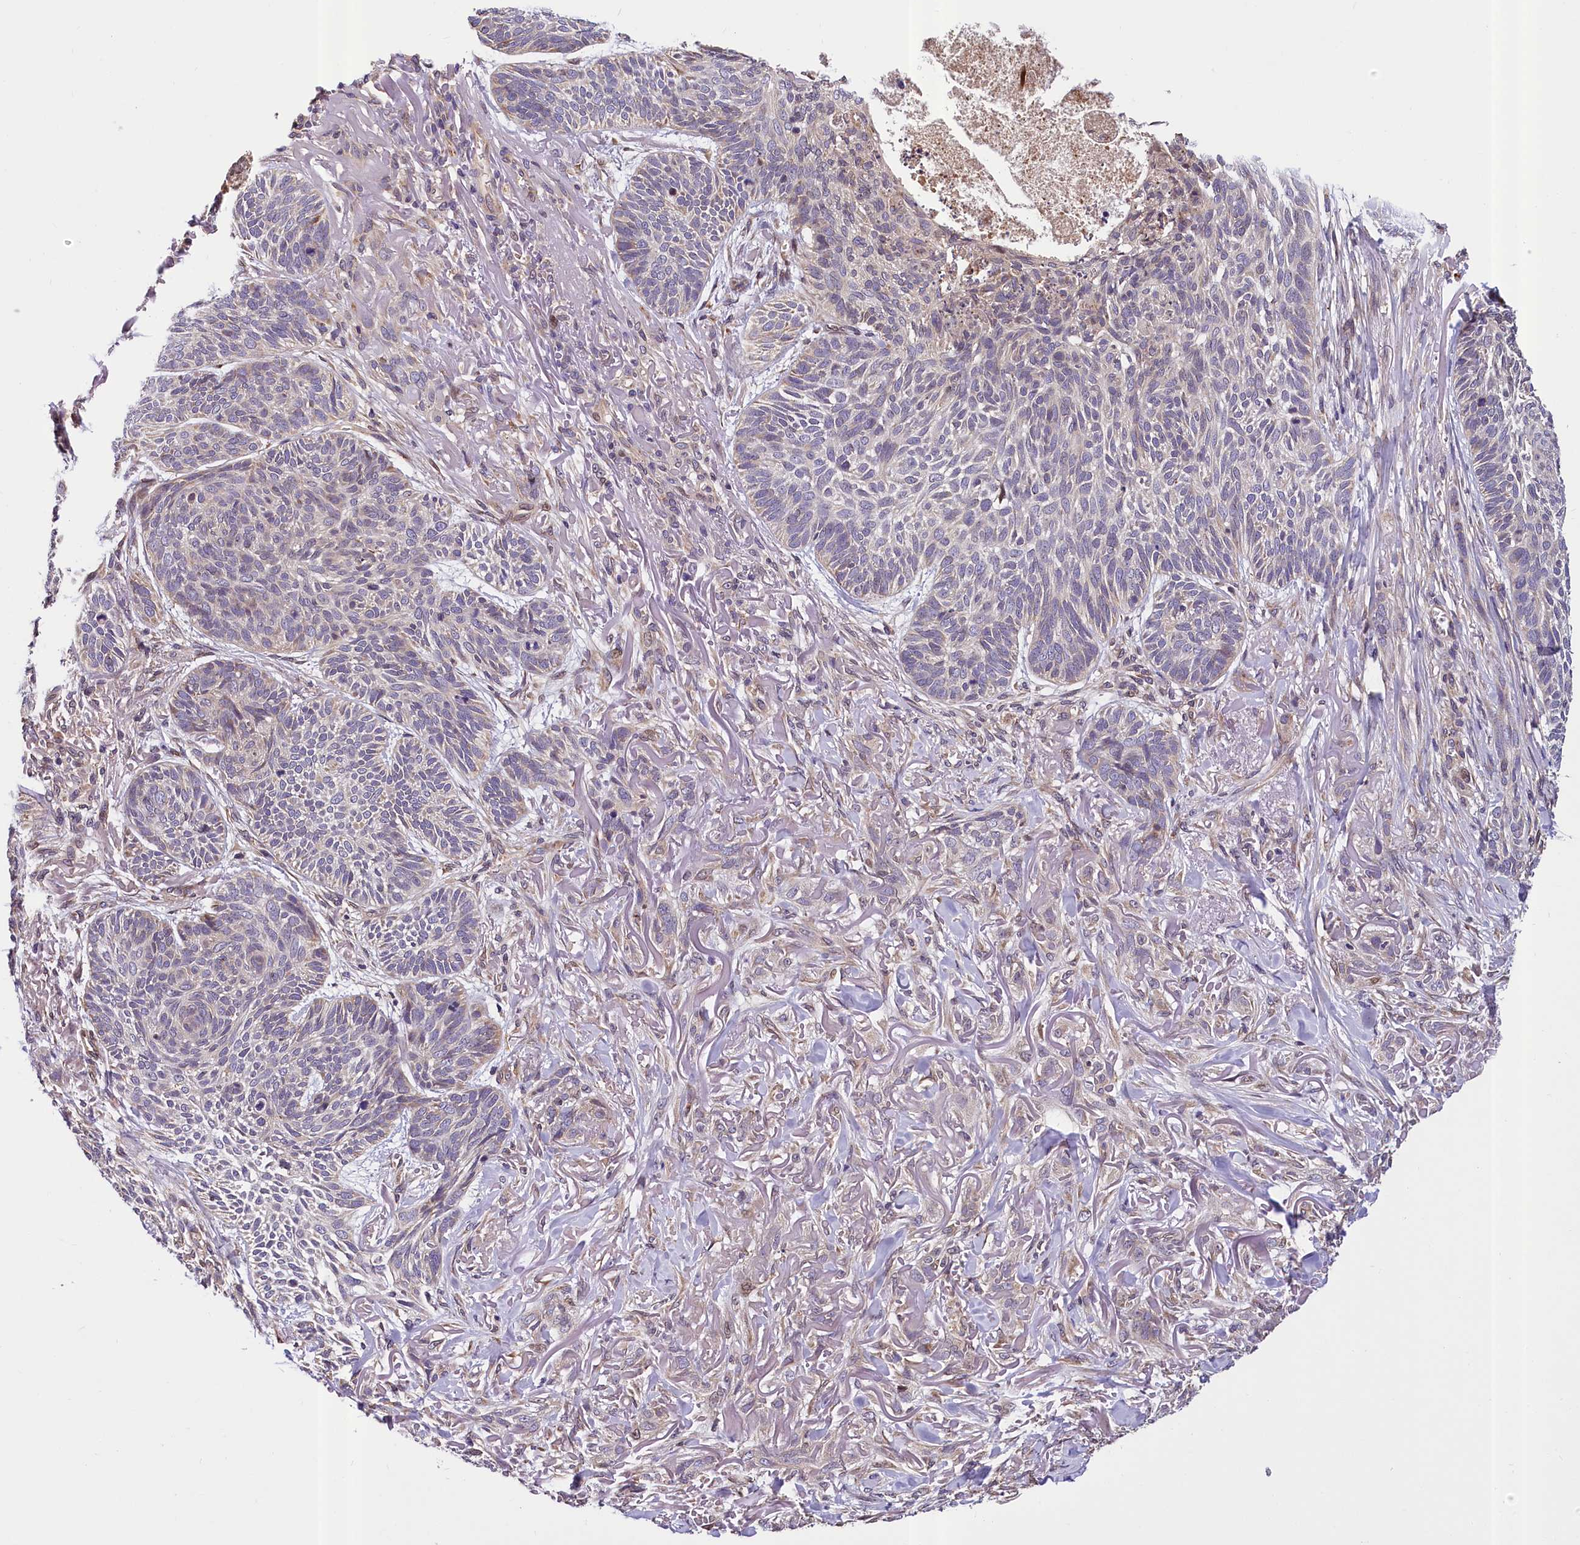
{"staining": {"intensity": "weak", "quantity": "<25%", "location": "cytoplasmic/membranous"}, "tissue": "skin cancer", "cell_type": "Tumor cells", "image_type": "cancer", "snomed": [{"axis": "morphology", "description": "Normal tissue, NOS"}, {"axis": "morphology", "description": "Basal cell carcinoma"}, {"axis": "topography", "description": "Skin"}], "caption": "Immunohistochemistry photomicrograph of human basal cell carcinoma (skin) stained for a protein (brown), which shows no staining in tumor cells. The staining is performed using DAB (3,3'-diaminobenzidine) brown chromogen with nuclei counter-stained in using hematoxylin.", "gene": "SUPV3L1", "patient": {"sex": "male", "age": 66}}